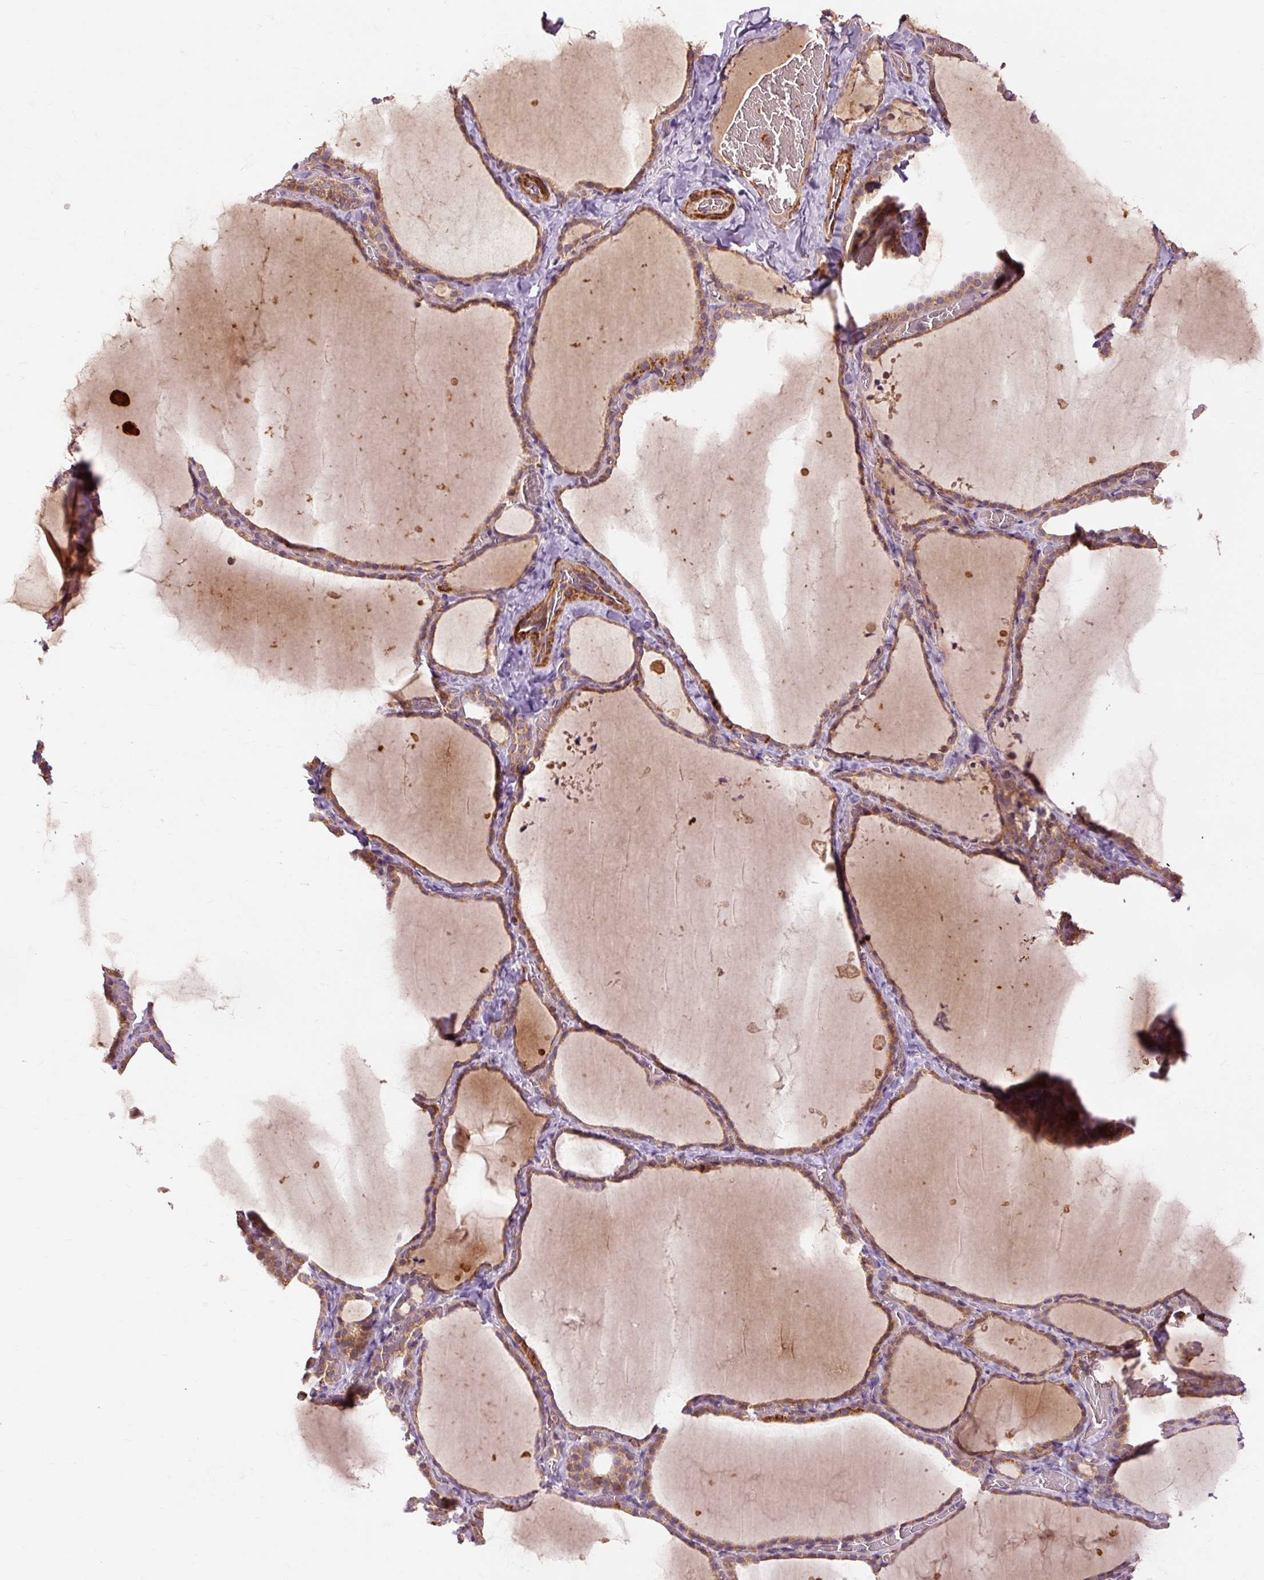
{"staining": {"intensity": "strong", "quantity": "25%-75%", "location": "cytoplasmic/membranous"}, "tissue": "thyroid gland", "cell_type": "Glandular cells", "image_type": "normal", "snomed": [{"axis": "morphology", "description": "Normal tissue, NOS"}, {"axis": "topography", "description": "Thyroid gland"}], "caption": "Thyroid gland stained with DAB immunohistochemistry (IHC) demonstrates high levels of strong cytoplasmic/membranous positivity in about 25%-75% of glandular cells.", "gene": "RIPOR3", "patient": {"sex": "female", "age": 22}}